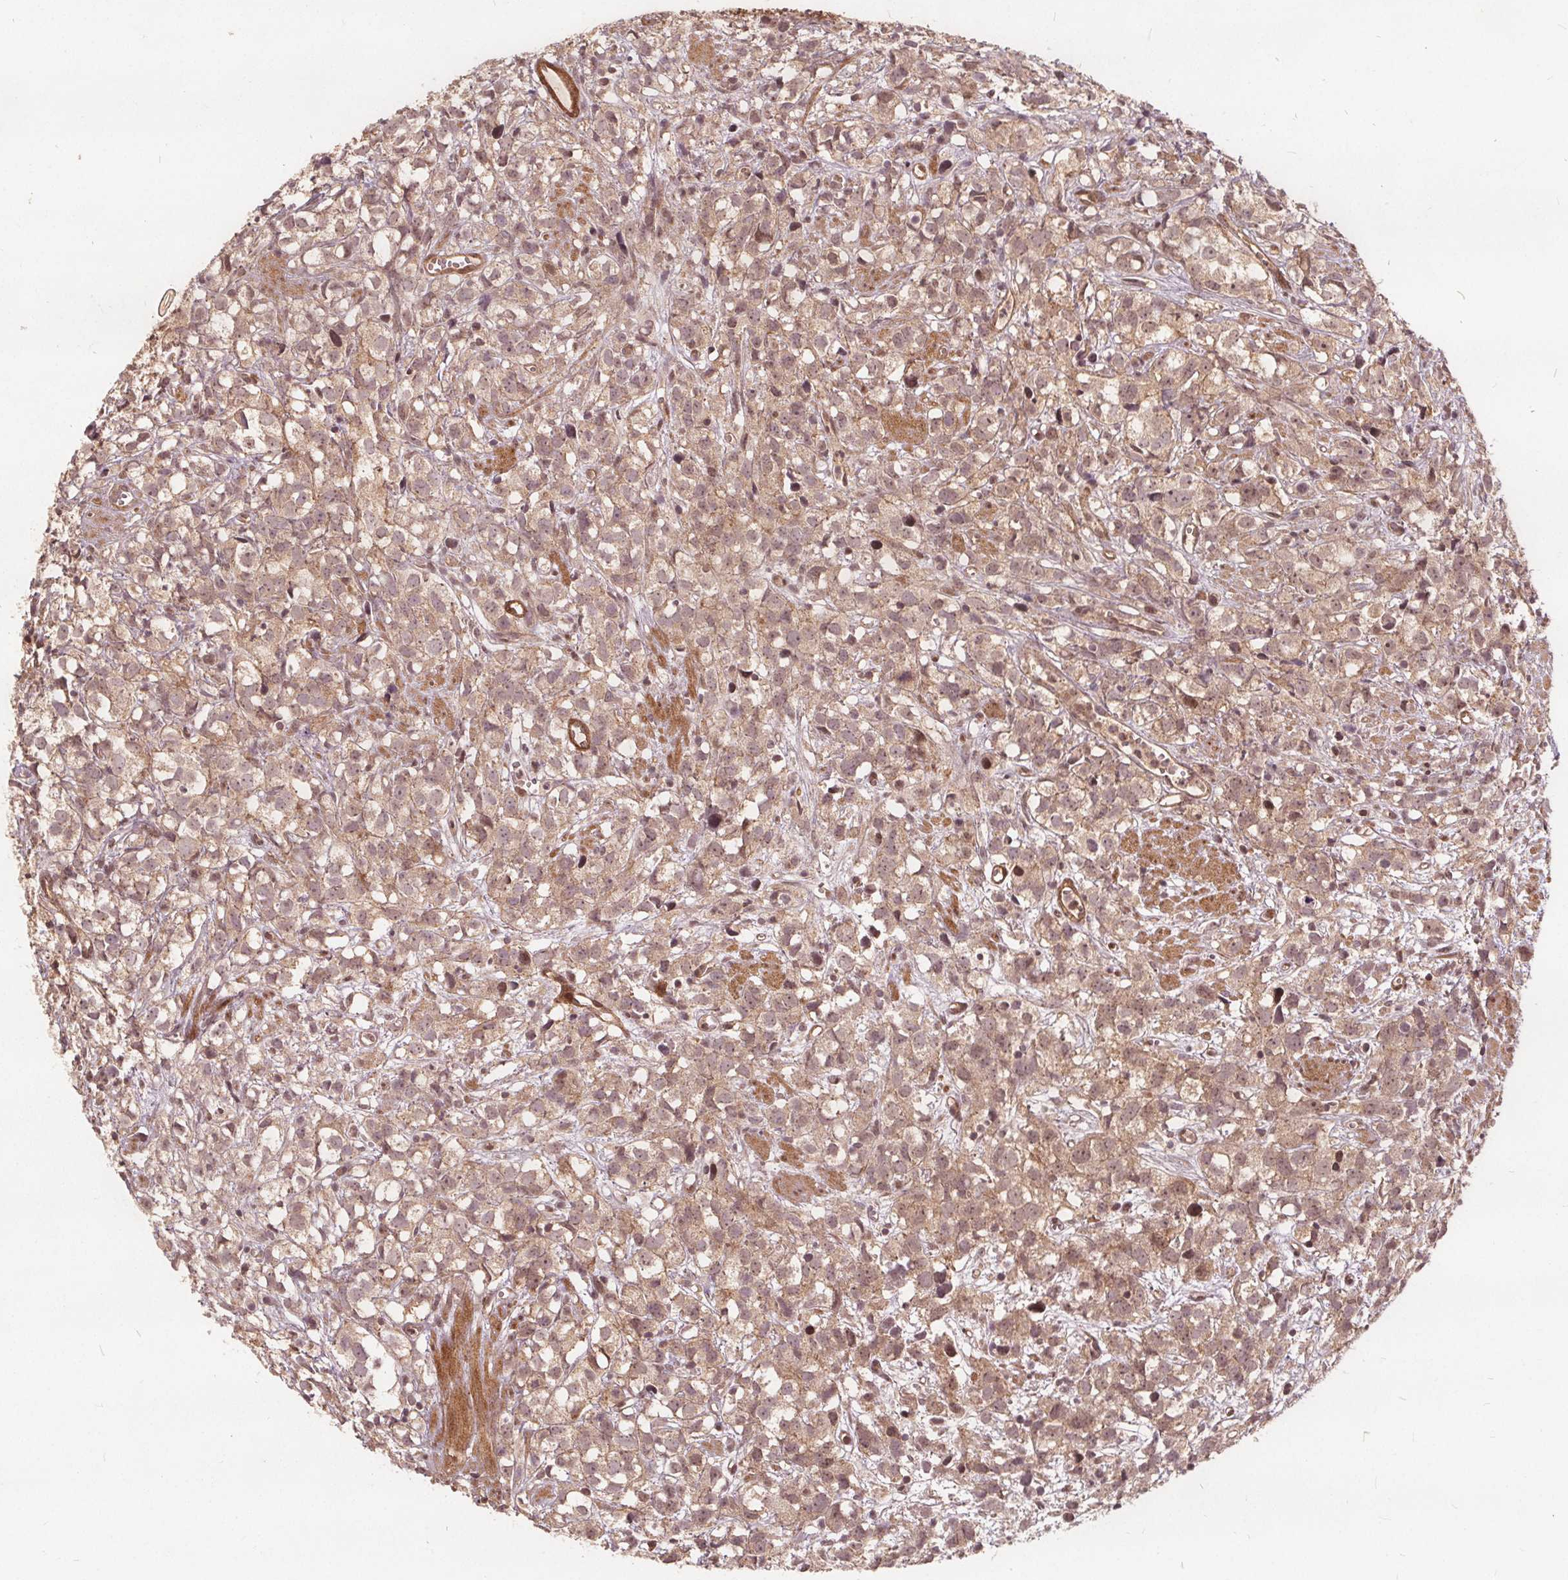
{"staining": {"intensity": "weak", "quantity": ">75%", "location": "cytoplasmic/membranous"}, "tissue": "prostate cancer", "cell_type": "Tumor cells", "image_type": "cancer", "snomed": [{"axis": "morphology", "description": "Adenocarcinoma, High grade"}, {"axis": "topography", "description": "Prostate"}], "caption": "Weak cytoplasmic/membranous protein positivity is seen in approximately >75% of tumor cells in prostate cancer (high-grade adenocarcinoma).", "gene": "PPP1CB", "patient": {"sex": "male", "age": 68}}